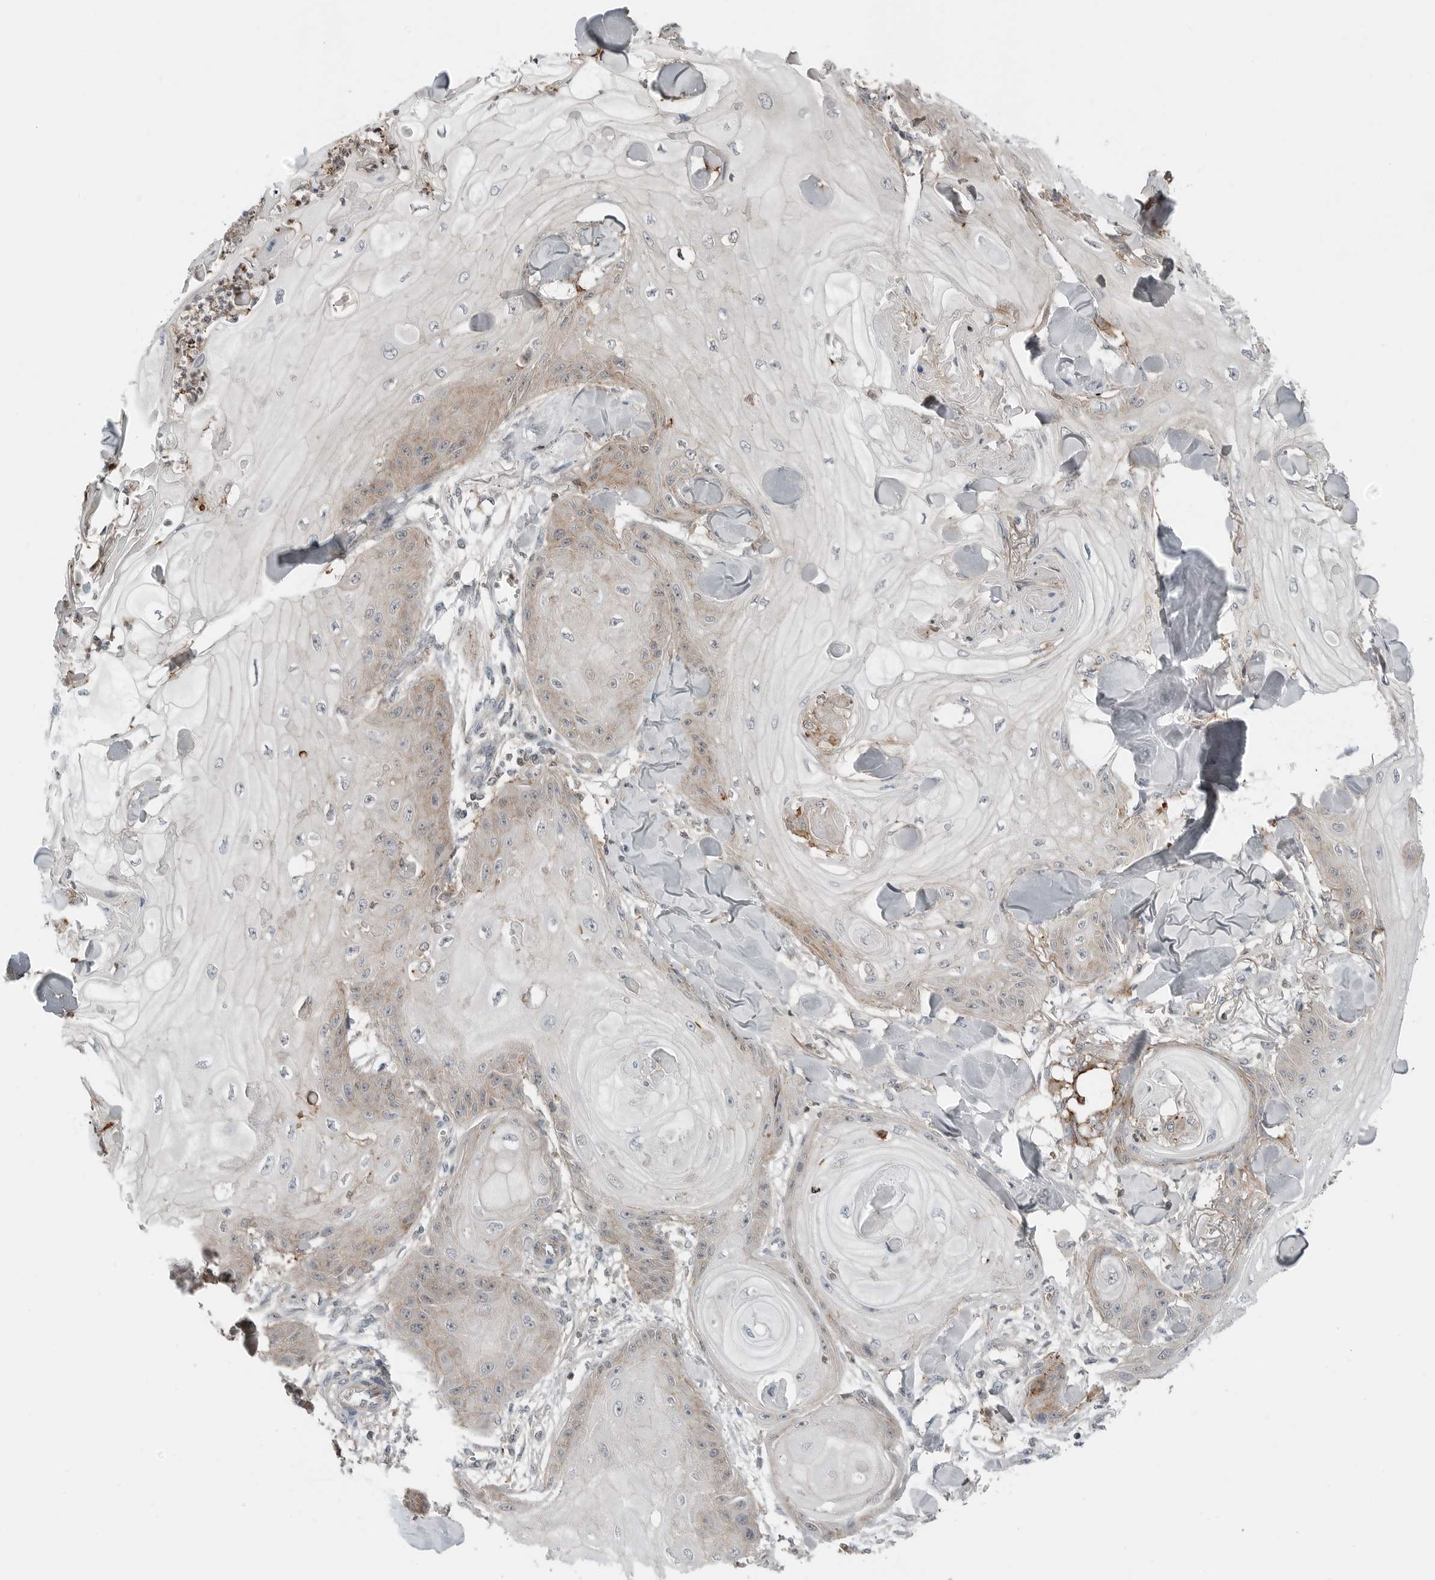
{"staining": {"intensity": "weak", "quantity": "25%-75%", "location": "cytoplasmic/membranous"}, "tissue": "skin cancer", "cell_type": "Tumor cells", "image_type": "cancer", "snomed": [{"axis": "morphology", "description": "Squamous cell carcinoma, NOS"}, {"axis": "topography", "description": "Skin"}], "caption": "Immunohistochemical staining of skin squamous cell carcinoma exhibits low levels of weak cytoplasmic/membranous protein positivity in approximately 25%-75% of tumor cells.", "gene": "LEFTY2", "patient": {"sex": "male", "age": 74}}